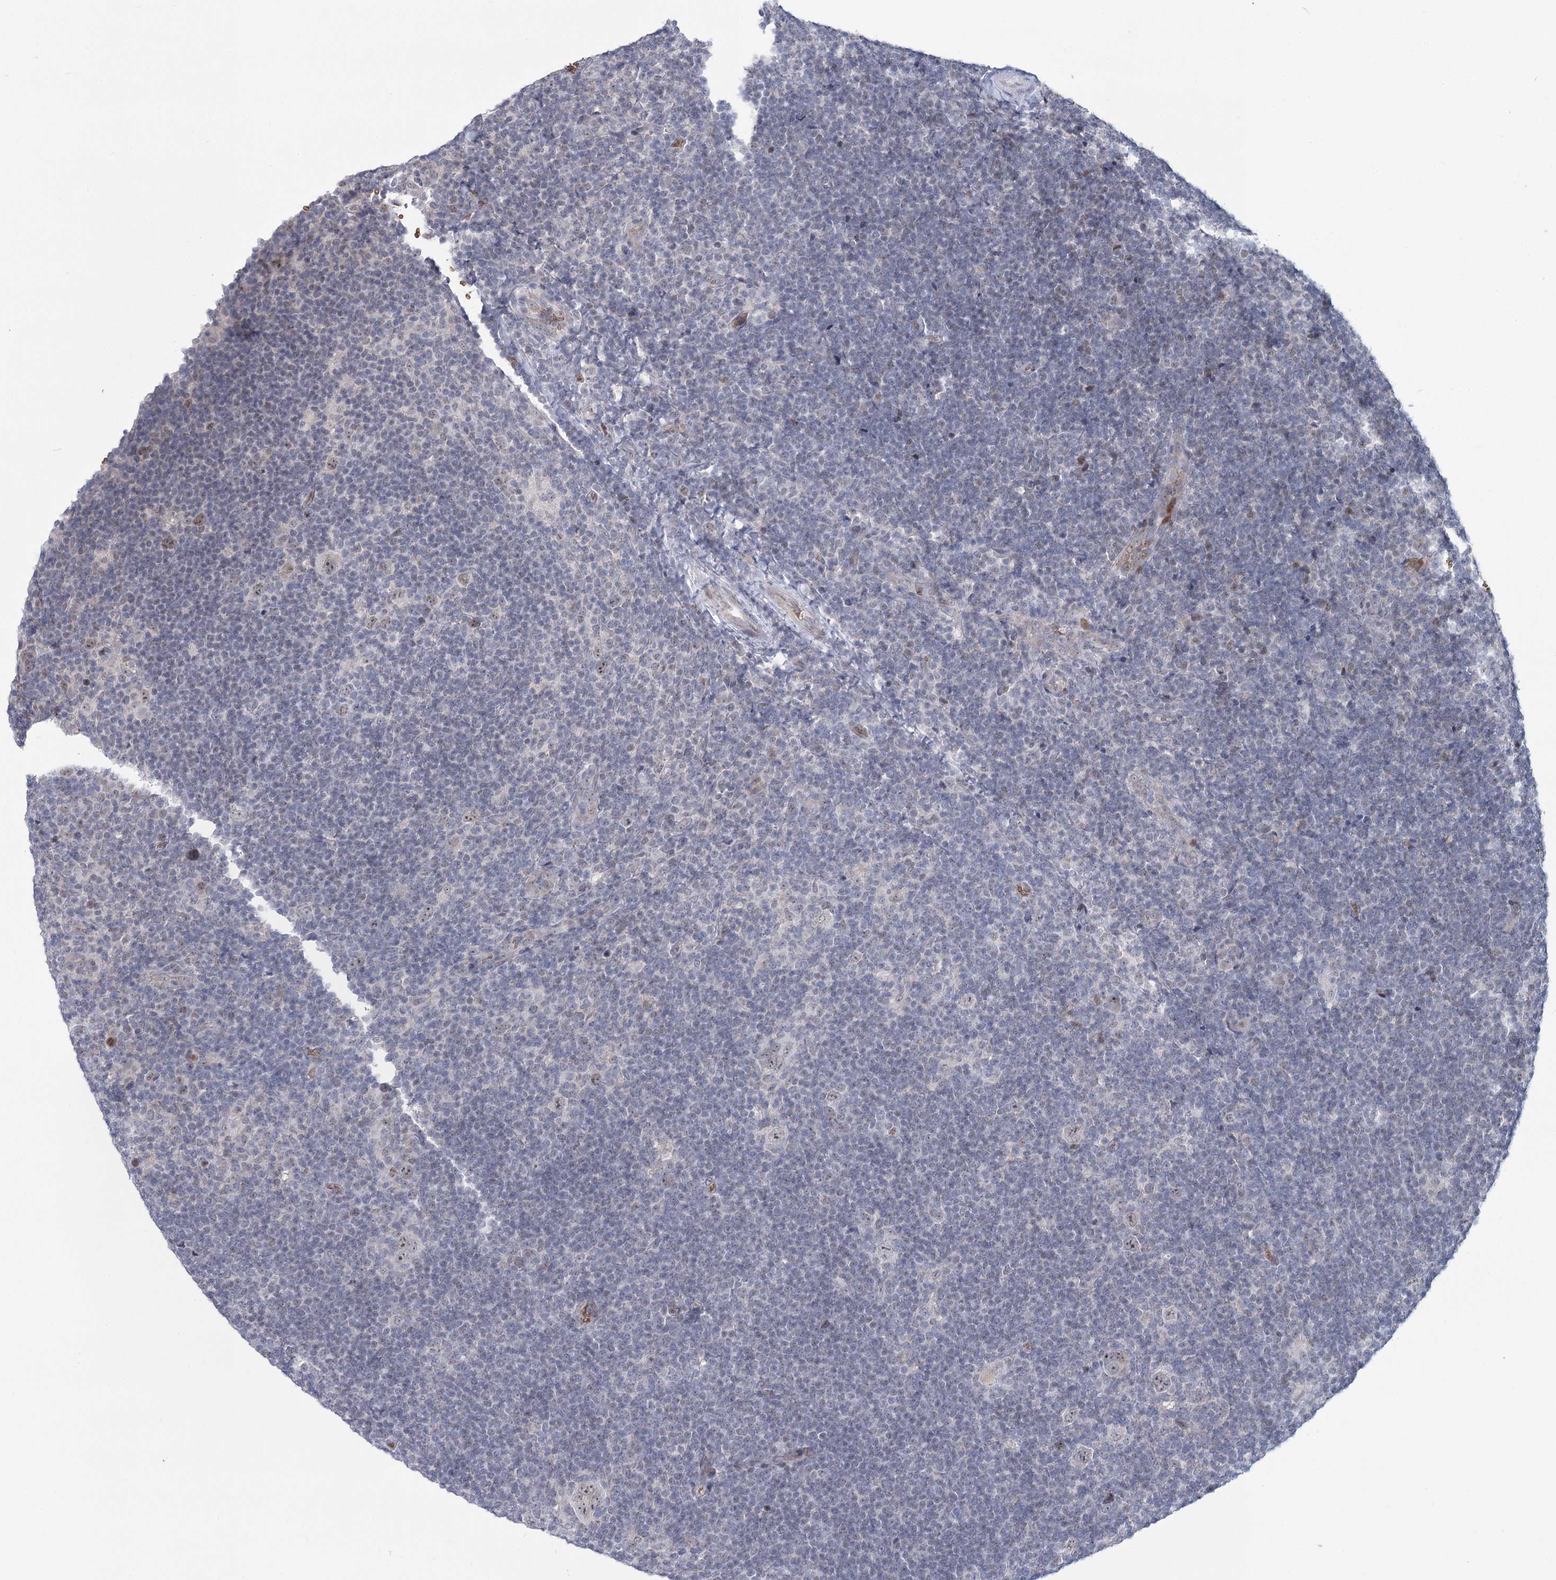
{"staining": {"intensity": "negative", "quantity": "none", "location": "none"}, "tissue": "lymphoma", "cell_type": "Tumor cells", "image_type": "cancer", "snomed": [{"axis": "morphology", "description": "Hodgkin's disease, NOS"}, {"axis": "topography", "description": "Lymph node"}], "caption": "Protein analysis of lymphoma reveals no significant staining in tumor cells.", "gene": "NSMCE4A", "patient": {"sex": "female", "age": 57}}